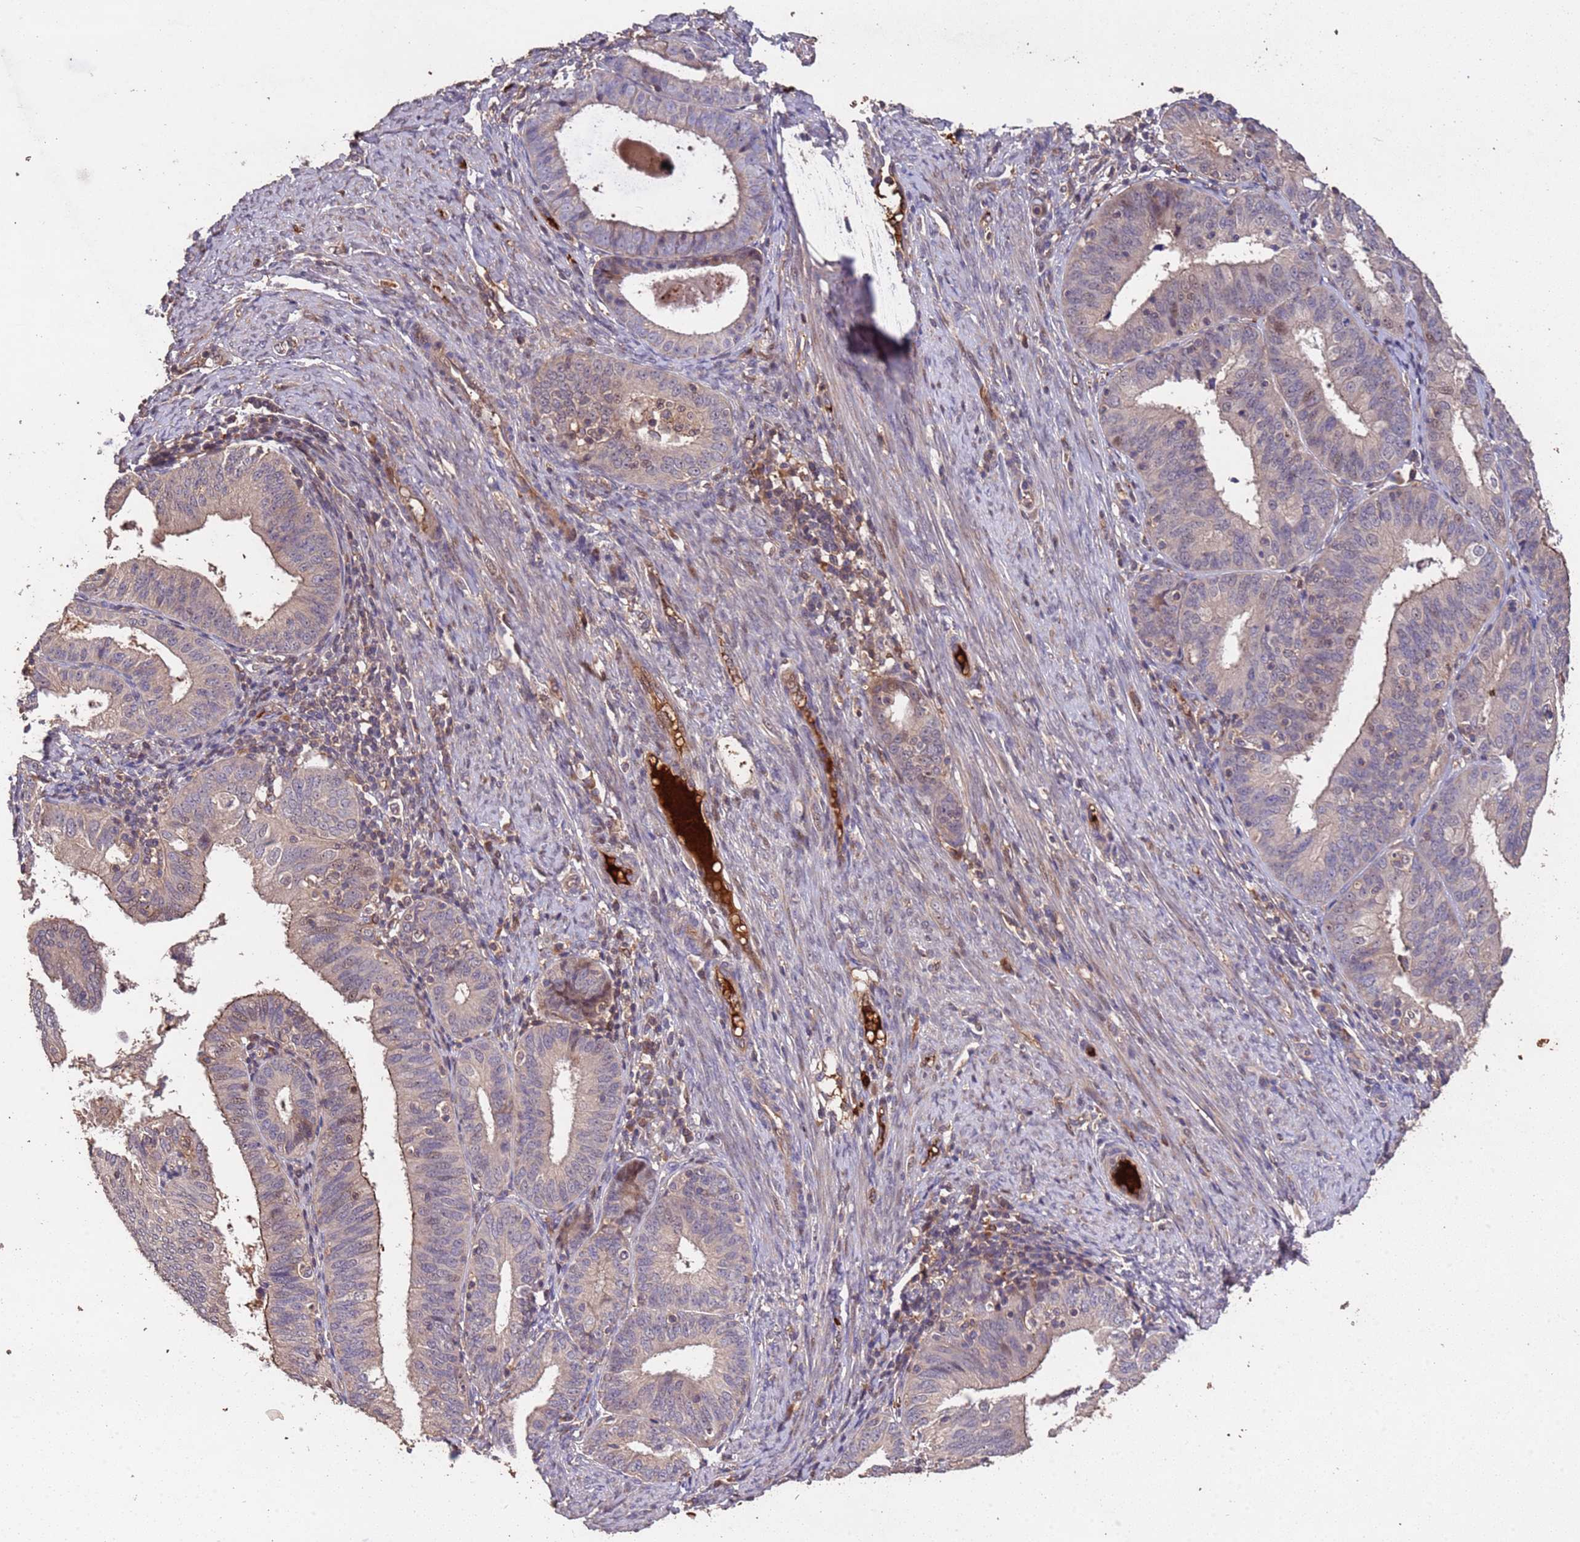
{"staining": {"intensity": "weak", "quantity": "<25%", "location": "cytoplasmic/membranous"}, "tissue": "endometrial cancer", "cell_type": "Tumor cells", "image_type": "cancer", "snomed": [{"axis": "morphology", "description": "Adenocarcinoma, NOS"}, {"axis": "topography", "description": "Endometrium"}], "caption": "Immunohistochemistry (IHC) micrograph of human endometrial adenocarcinoma stained for a protein (brown), which reveals no staining in tumor cells.", "gene": "CCDC184", "patient": {"sex": "female", "age": 51}}